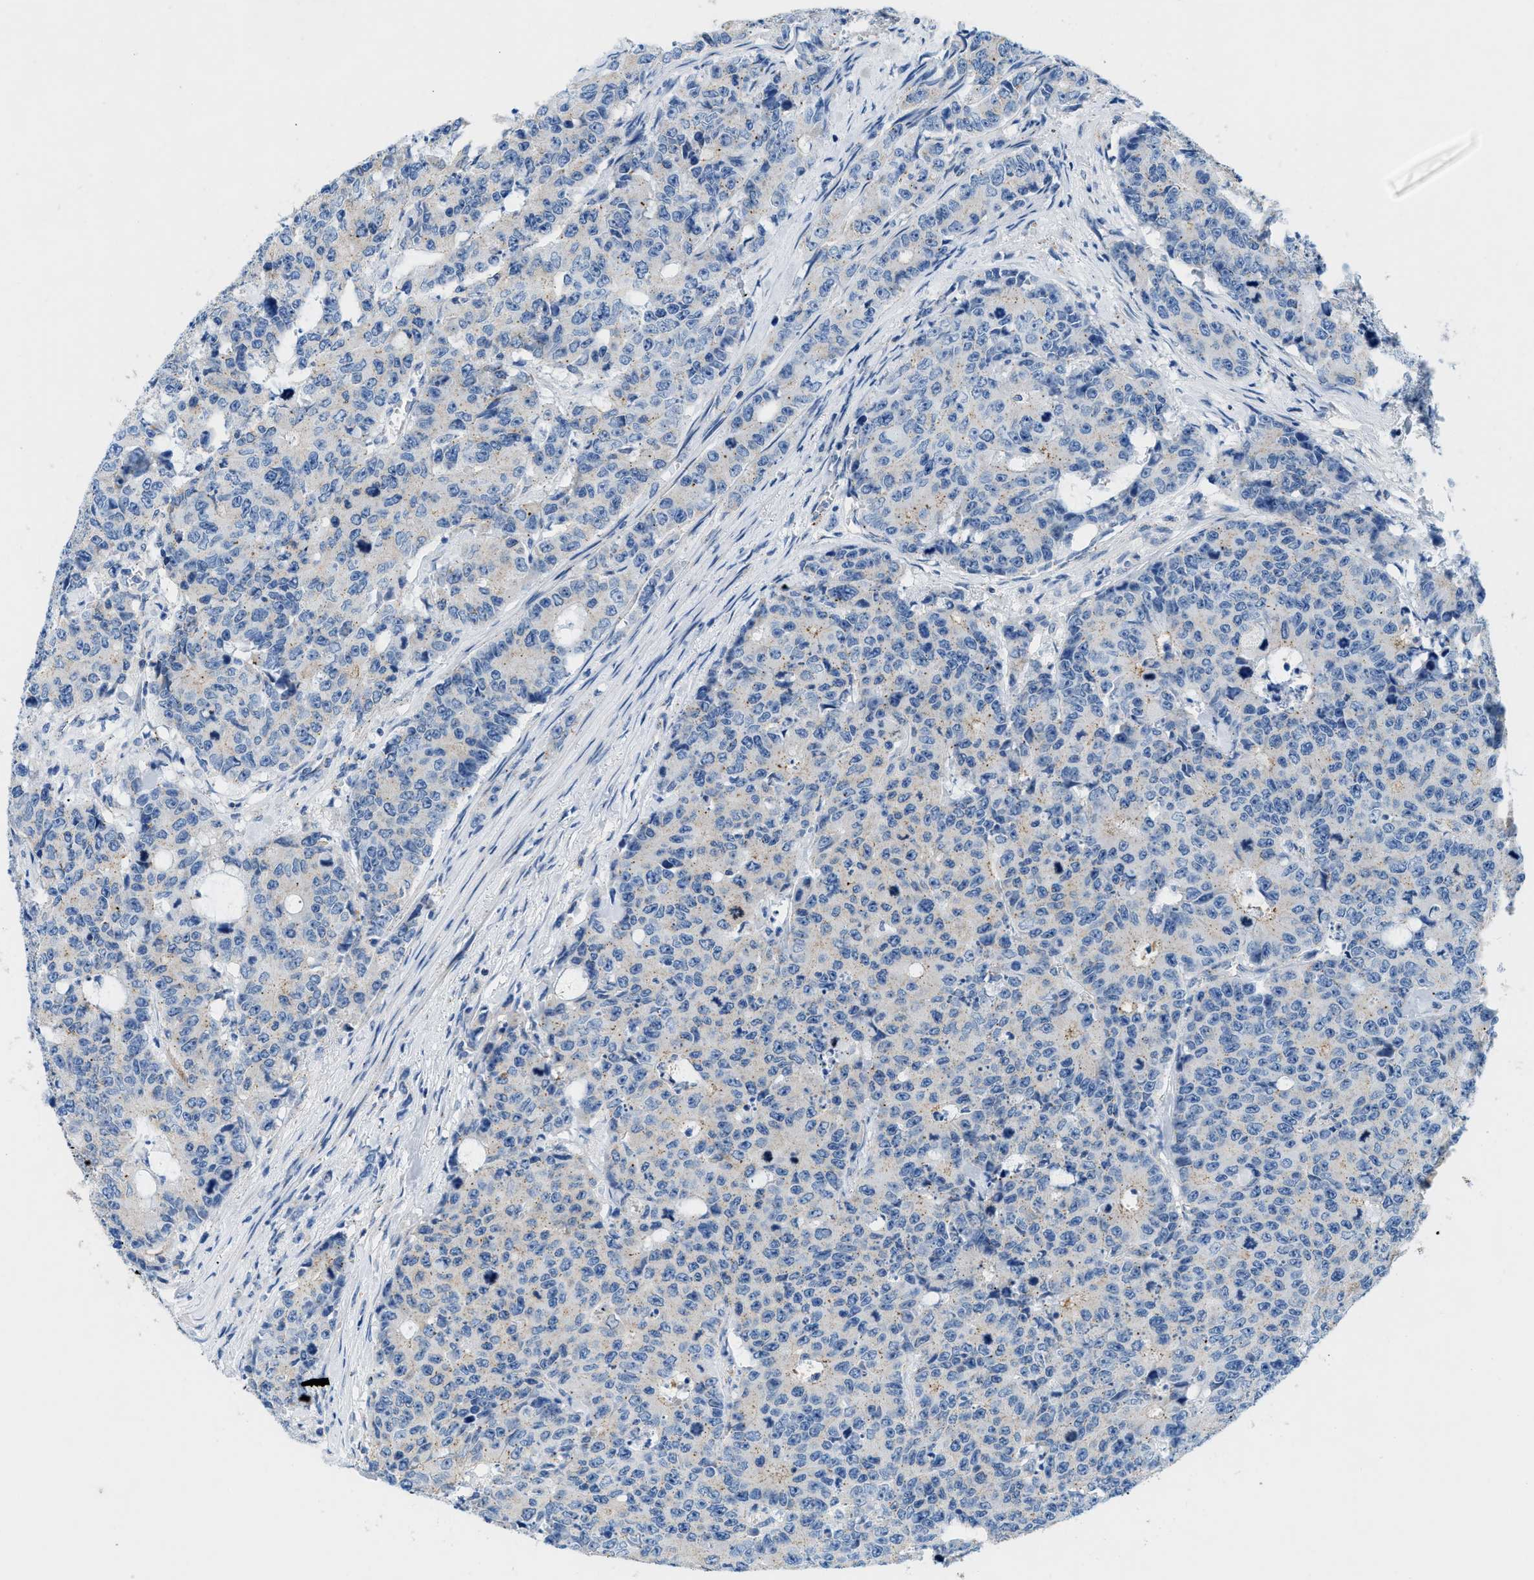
{"staining": {"intensity": "weak", "quantity": "<25%", "location": "cytoplasmic/membranous"}, "tissue": "colorectal cancer", "cell_type": "Tumor cells", "image_type": "cancer", "snomed": [{"axis": "morphology", "description": "Adenocarcinoma, NOS"}, {"axis": "topography", "description": "Colon"}], "caption": "This is an immunohistochemistry photomicrograph of human adenocarcinoma (colorectal). There is no expression in tumor cells.", "gene": "FDCSP", "patient": {"sex": "female", "age": 86}}